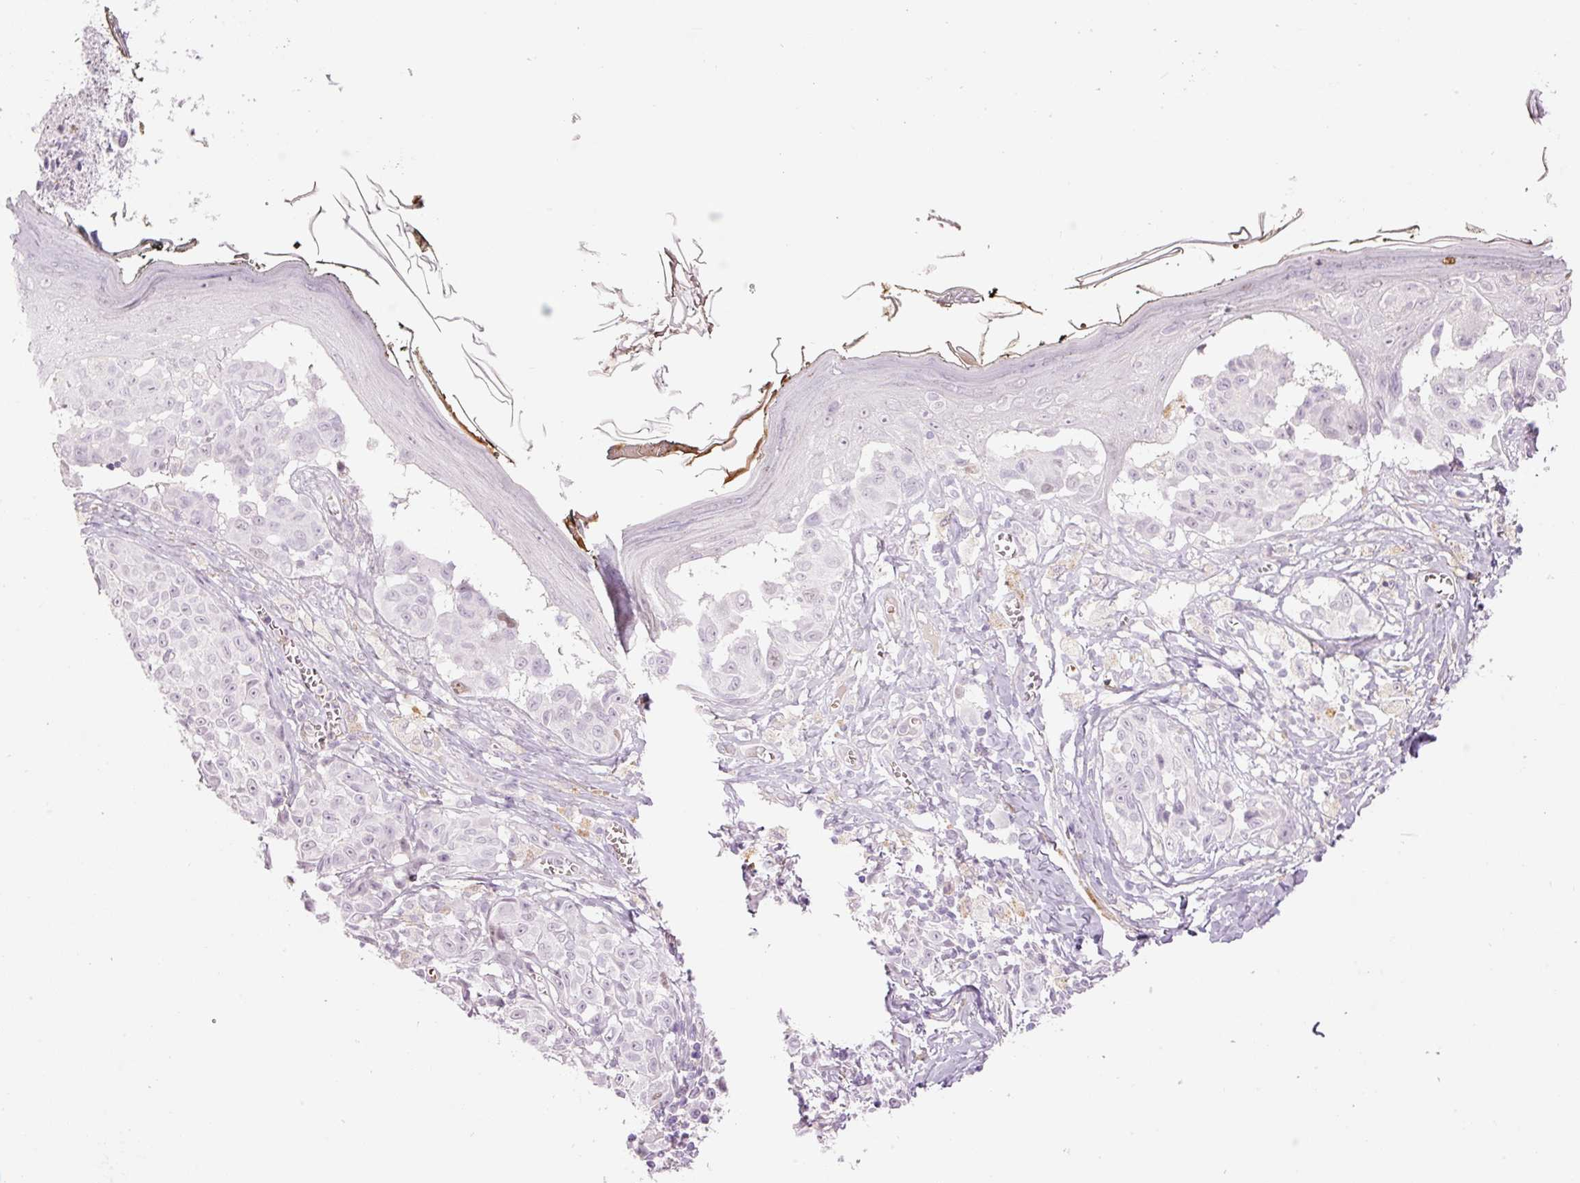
{"staining": {"intensity": "negative", "quantity": "none", "location": "none"}, "tissue": "melanoma", "cell_type": "Tumor cells", "image_type": "cancer", "snomed": [{"axis": "morphology", "description": "Malignant melanoma, NOS"}, {"axis": "topography", "description": "Skin"}], "caption": "Human melanoma stained for a protein using IHC exhibits no staining in tumor cells.", "gene": "LY6G6D", "patient": {"sex": "female", "age": 43}}